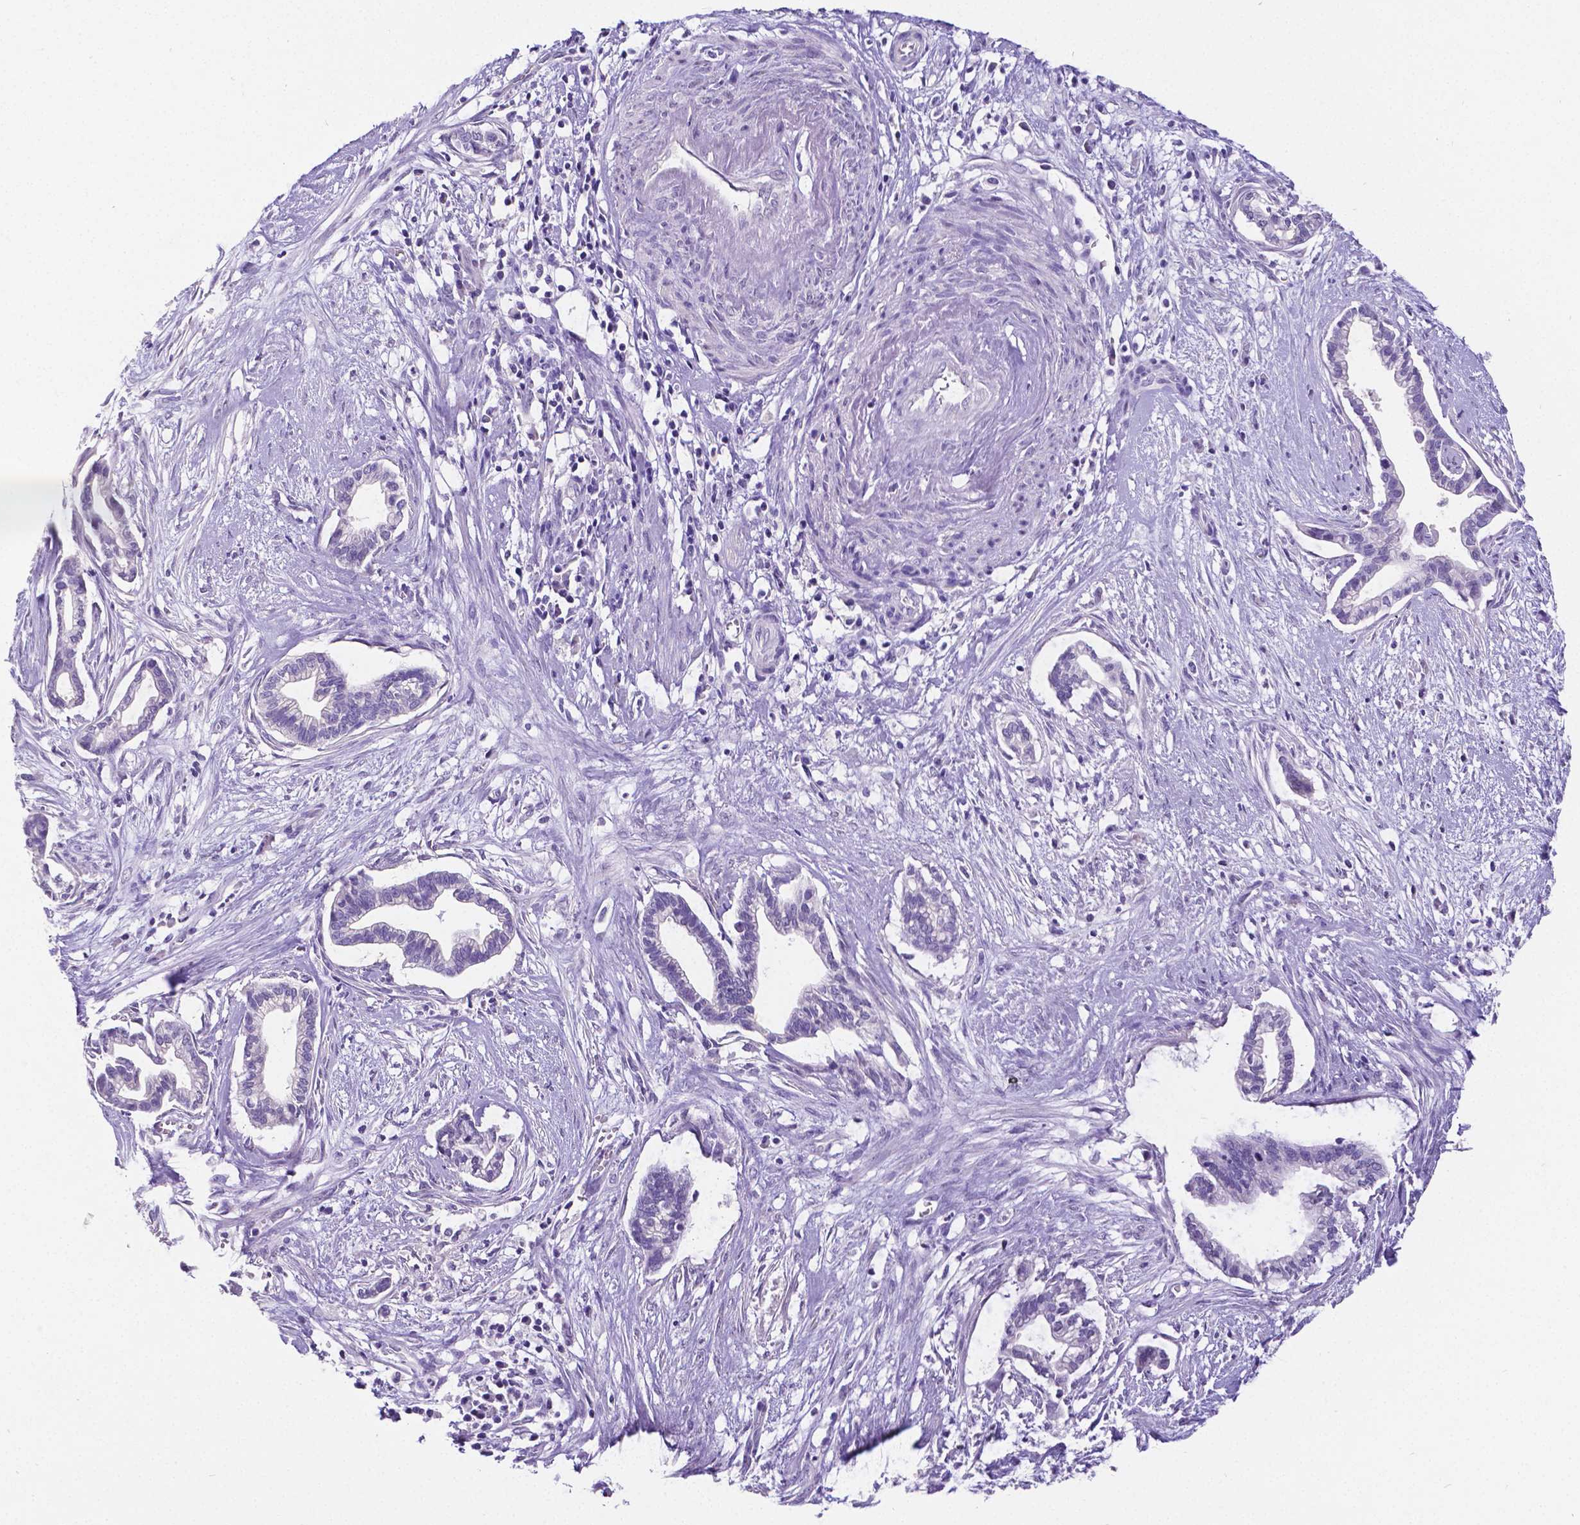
{"staining": {"intensity": "negative", "quantity": "none", "location": "none"}, "tissue": "cervical cancer", "cell_type": "Tumor cells", "image_type": "cancer", "snomed": [{"axis": "morphology", "description": "Adenocarcinoma, NOS"}, {"axis": "topography", "description": "Cervix"}], "caption": "Human cervical cancer (adenocarcinoma) stained for a protein using immunohistochemistry reveals no positivity in tumor cells.", "gene": "SATB2", "patient": {"sex": "female", "age": 62}}